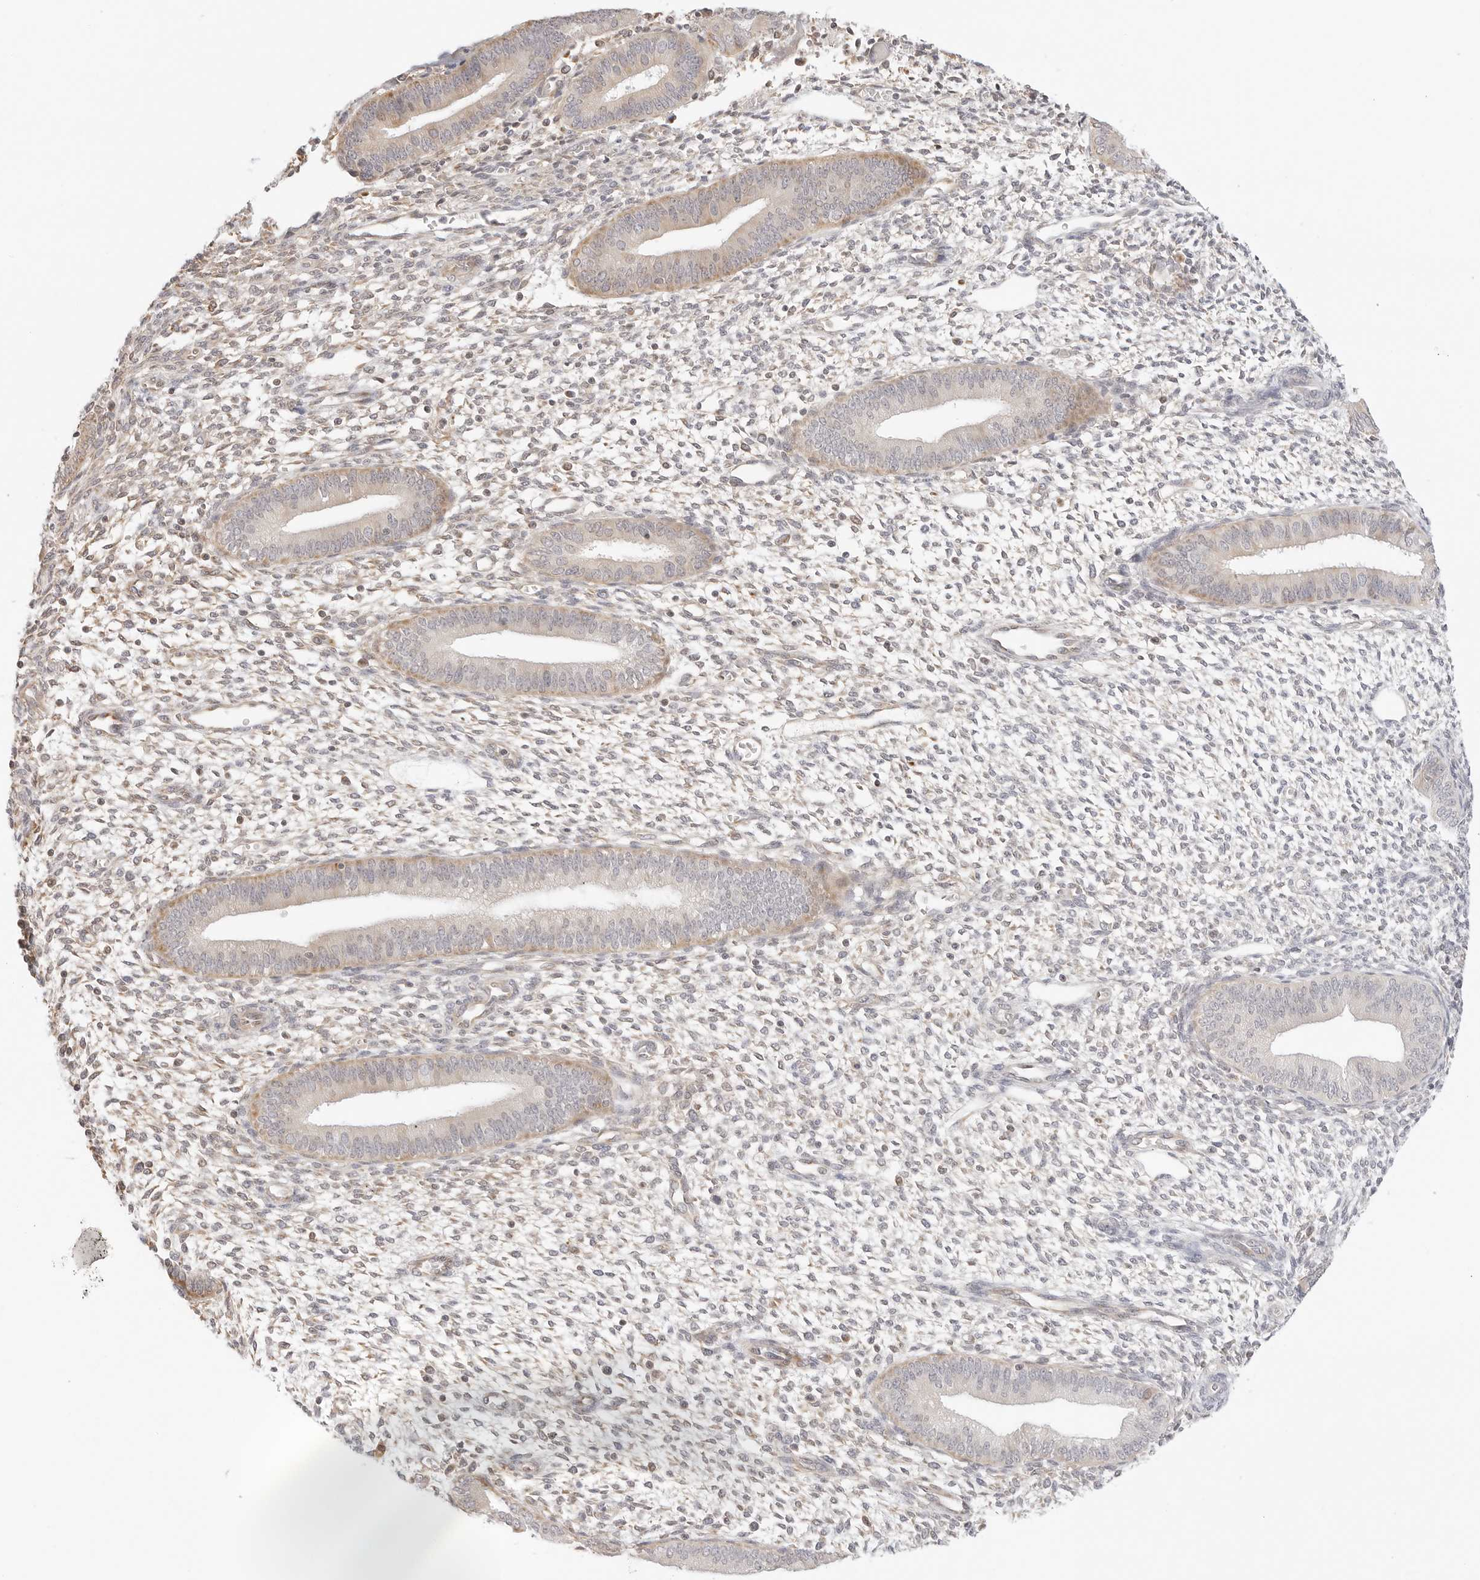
{"staining": {"intensity": "weak", "quantity": "25%-75%", "location": "cytoplasmic/membranous"}, "tissue": "endometrium", "cell_type": "Cells in endometrial stroma", "image_type": "normal", "snomed": [{"axis": "morphology", "description": "Normal tissue, NOS"}, {"axis": "topography", "description": "Endometrium"}], "caption": "This is a histology image of immunohistochemistry staining of unremarkable endometrium, which shows weak positivity in the cytoplasmic/membranous of cells in endometrial stroma.", "gene": "ERO1B", "patient": {"sex": "female", "age": 46}}